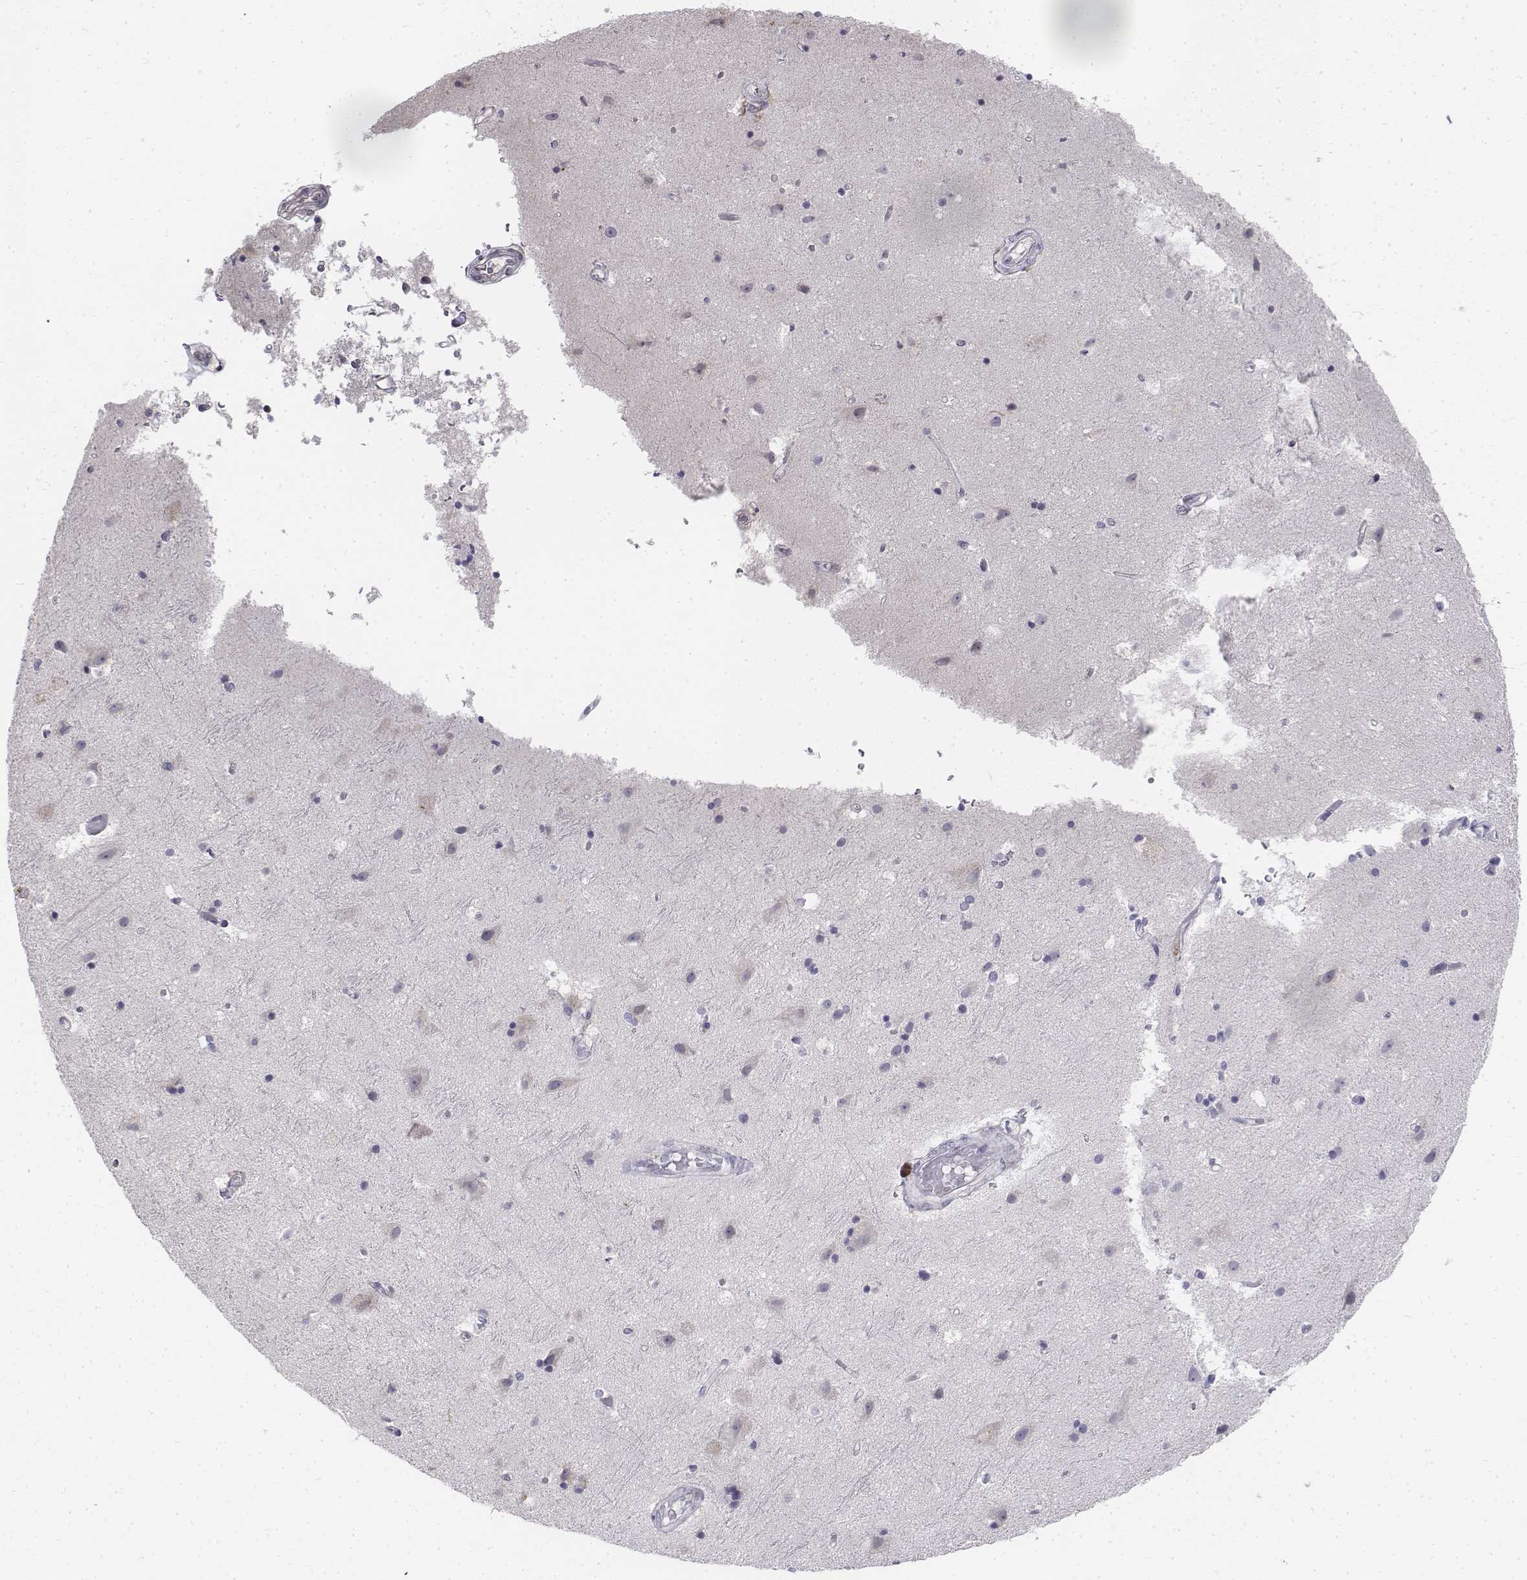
{"staining": {"intensity": "negative", "quantity": "none", "location": "none"}, "tissue": "cerebral cortex", "cell_type": "Endothelial cells", "image_type": "normal", "snomed": [{"axis": "morphology", "description": "Normal tissue, NOS"}, {"axis": "topography", "description": "Cerebral cortex"}], "caption": "Immunohistochemical staining of normal human cerebral cortex demonstrates no significant expression in endothelial cells.", "gene": "PENK", "patient": {"sex": "female", "age": 52}}